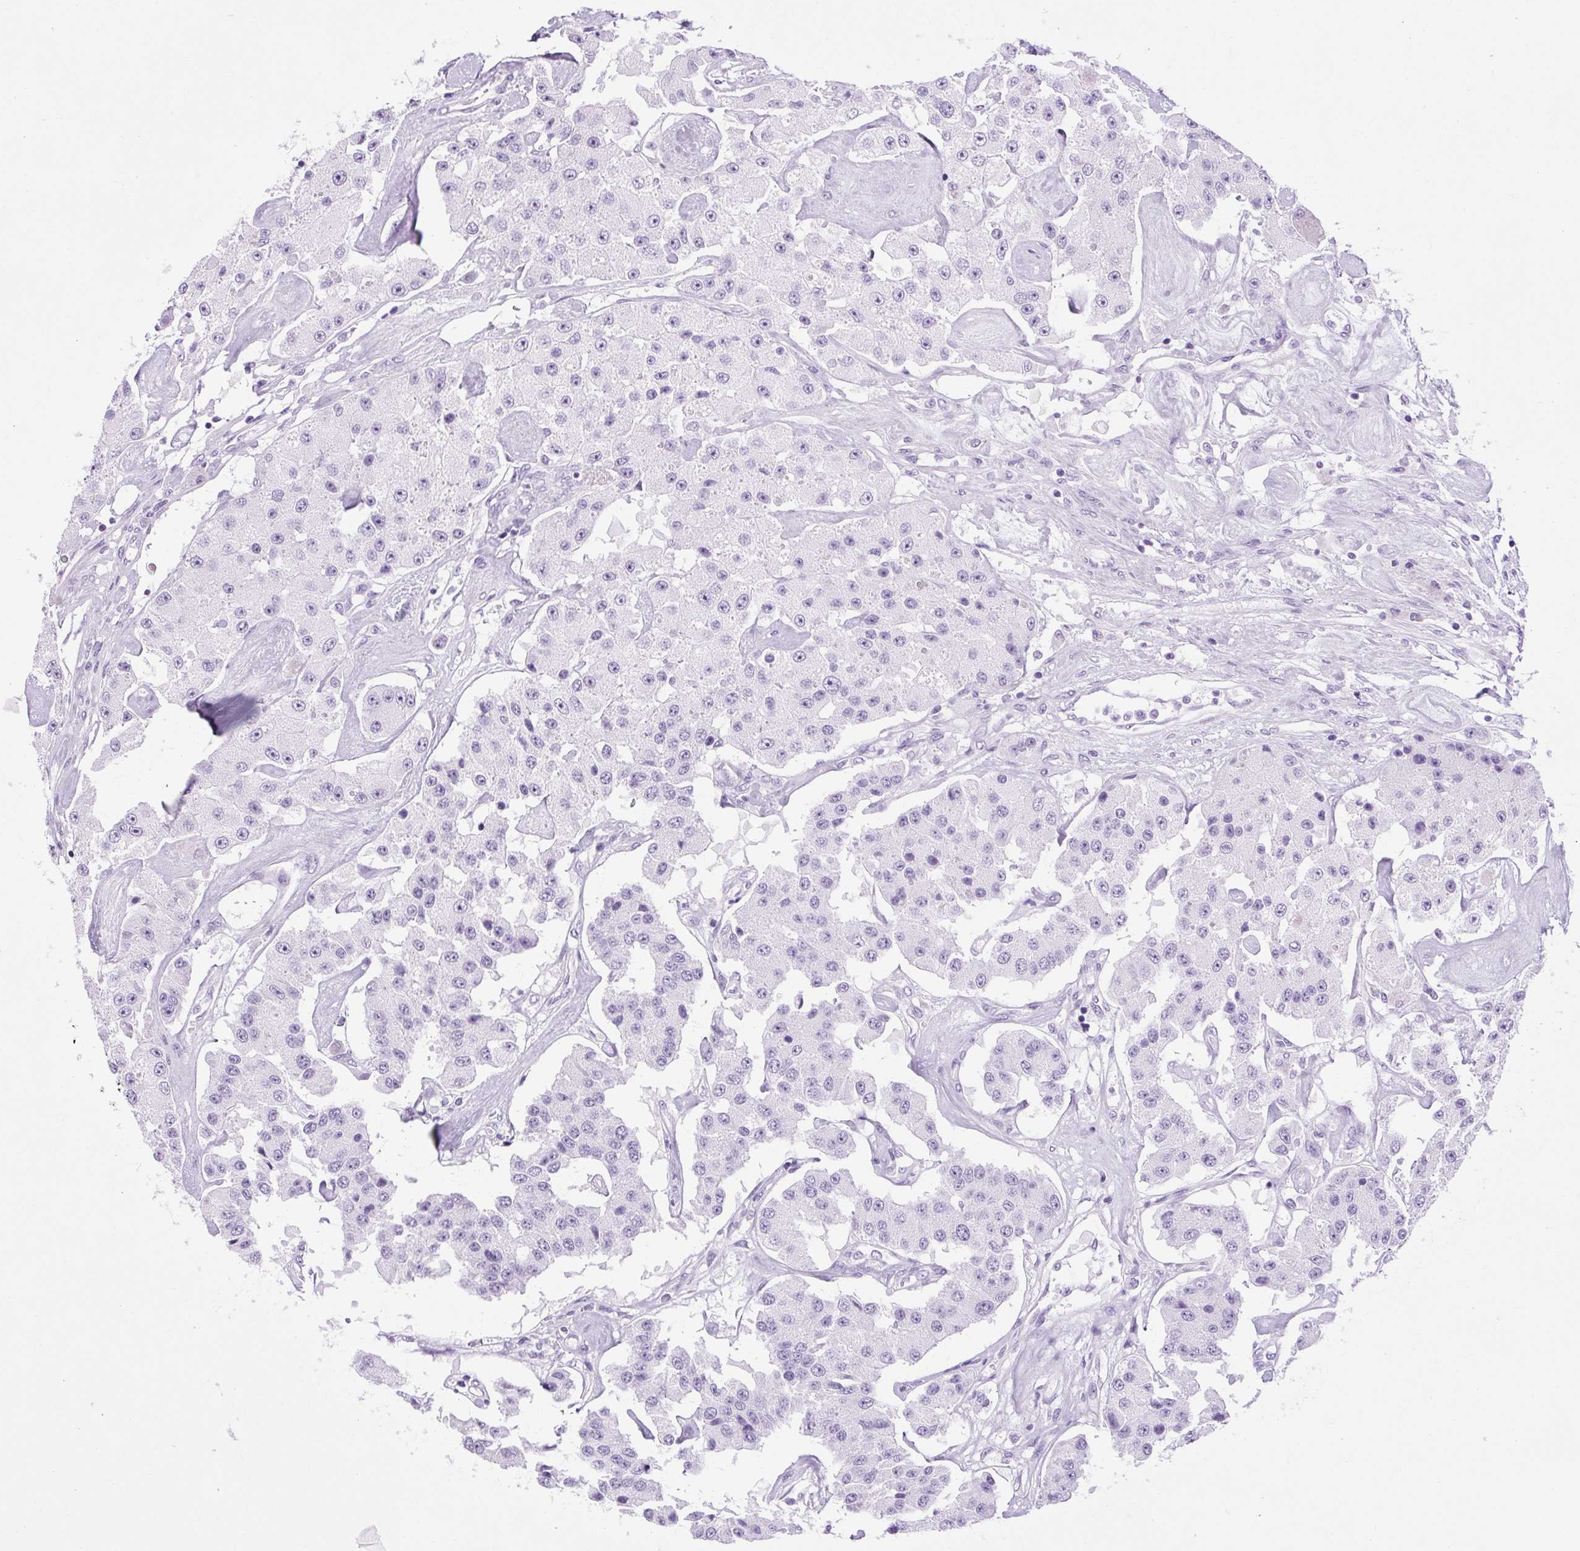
{"staining": {"intensity": "negative", "quantity": "none", "location": "none"}, "tissue": "carcinoid", "cell_type": "Tumor cells", "image_type": "cancer", "snomed": [{"axis": "morphology", "description": "Carcinoid, malignant, NOS"}, {"axis": "topography", "description": "Pancreas"}], "caption": "The histopathology image displays no significant staining in tumor cells of malignant carcinoid.", "gene": "B3GNT4", "patient": {"sex": "male", "age": 41}}